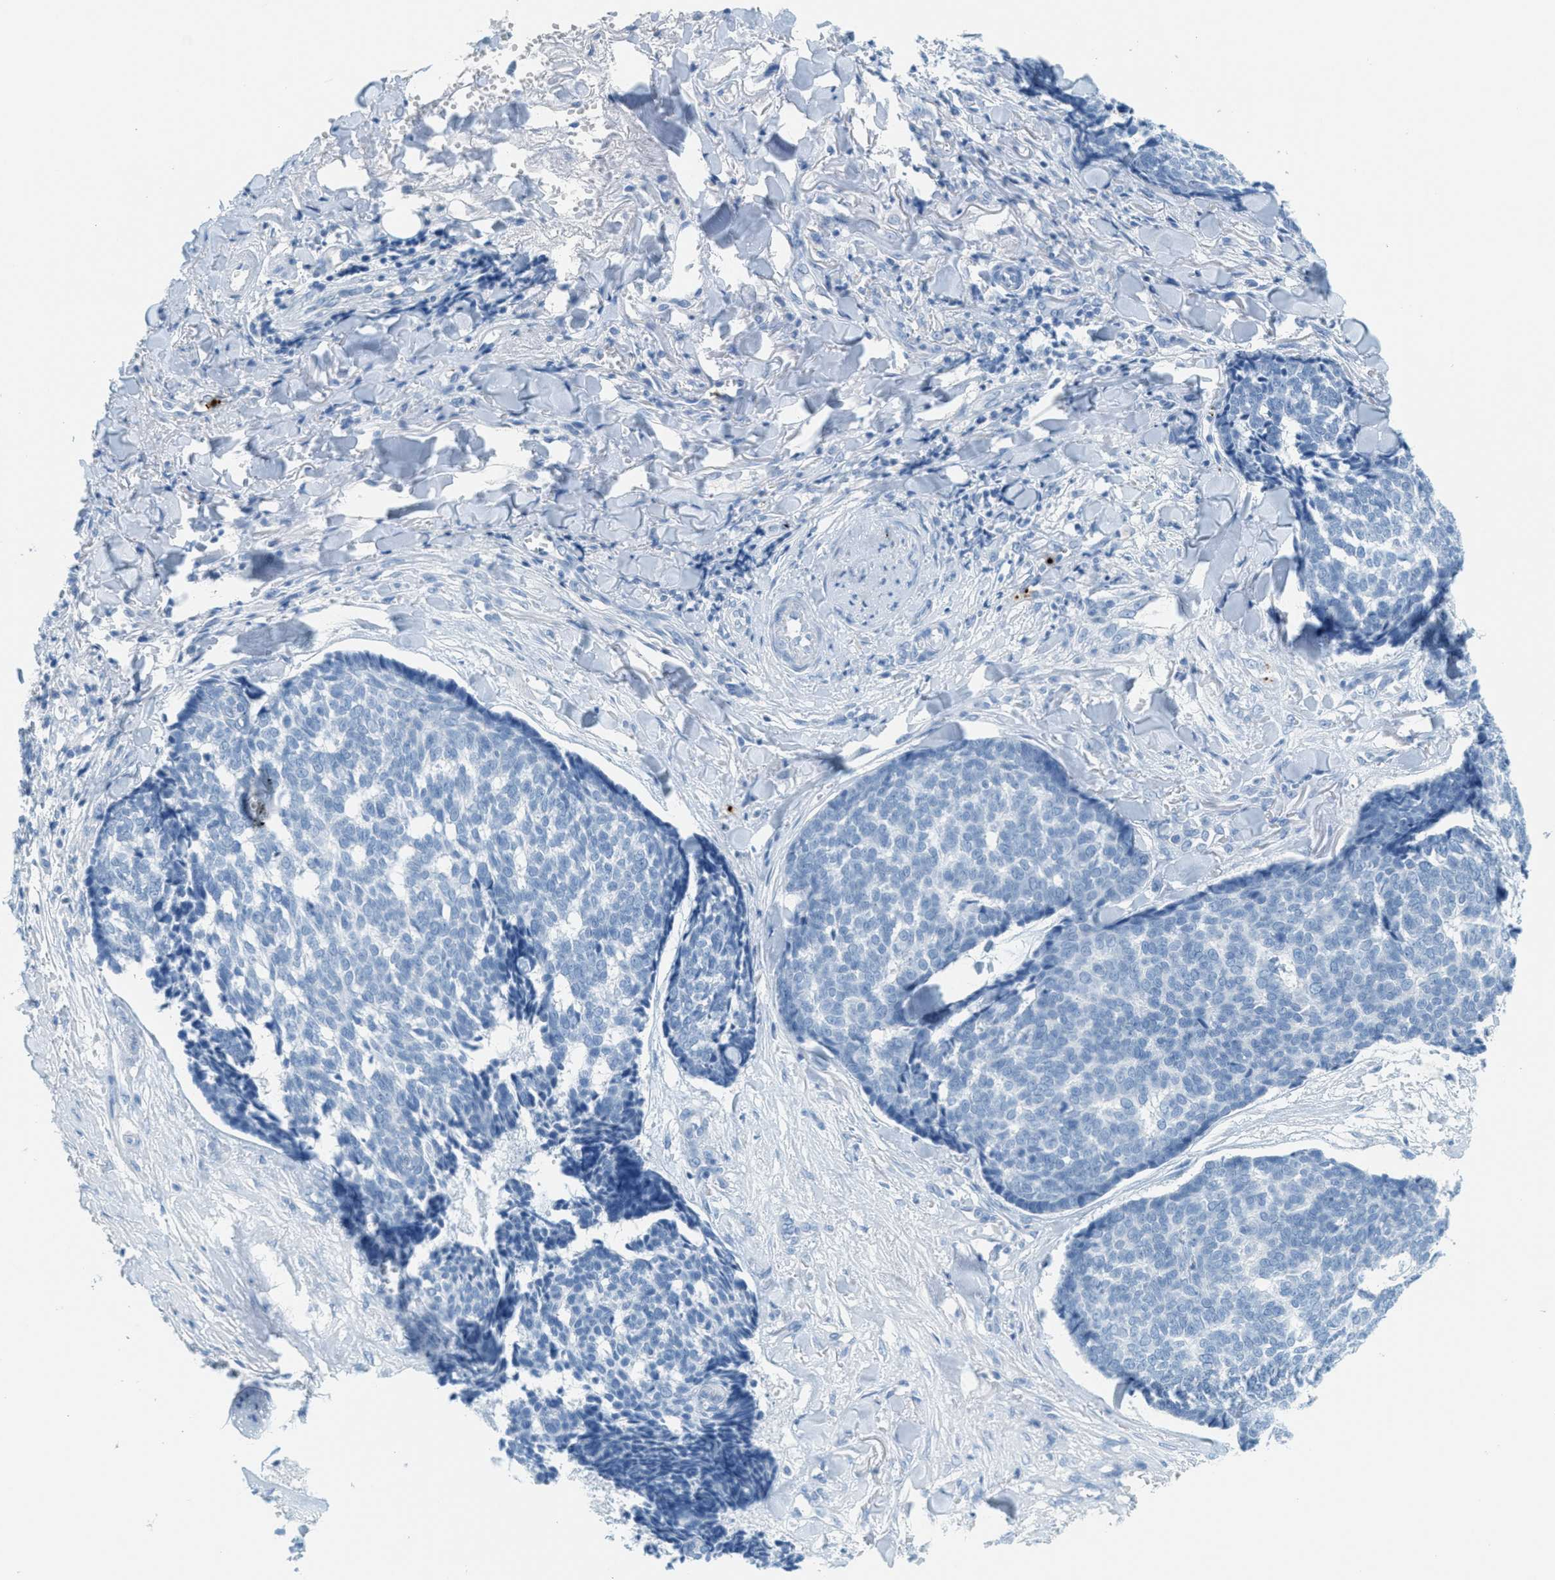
{"staining": {"intensity": "negative", "quantity": "none", "location": "none"}, "tissue": "skin cancer", "cell_type": "Tumor cells", "image_type": "cancer", "snomed": [{"axis": "morphology", "description": "Basal cell carcinoma"}, {"axis": "topography", "description": "Skin"}], "caption": "Immunohistochemistry photomicrograph of neoplastic tissue: skin cancer (basal cell carcinoma) stained with DAB (3,3'-diaminobenzidine) exhibits no significant protein positivity in tumor cells.", "gene": "PPBP", "patient": {"sex": "male", "age": 84}}